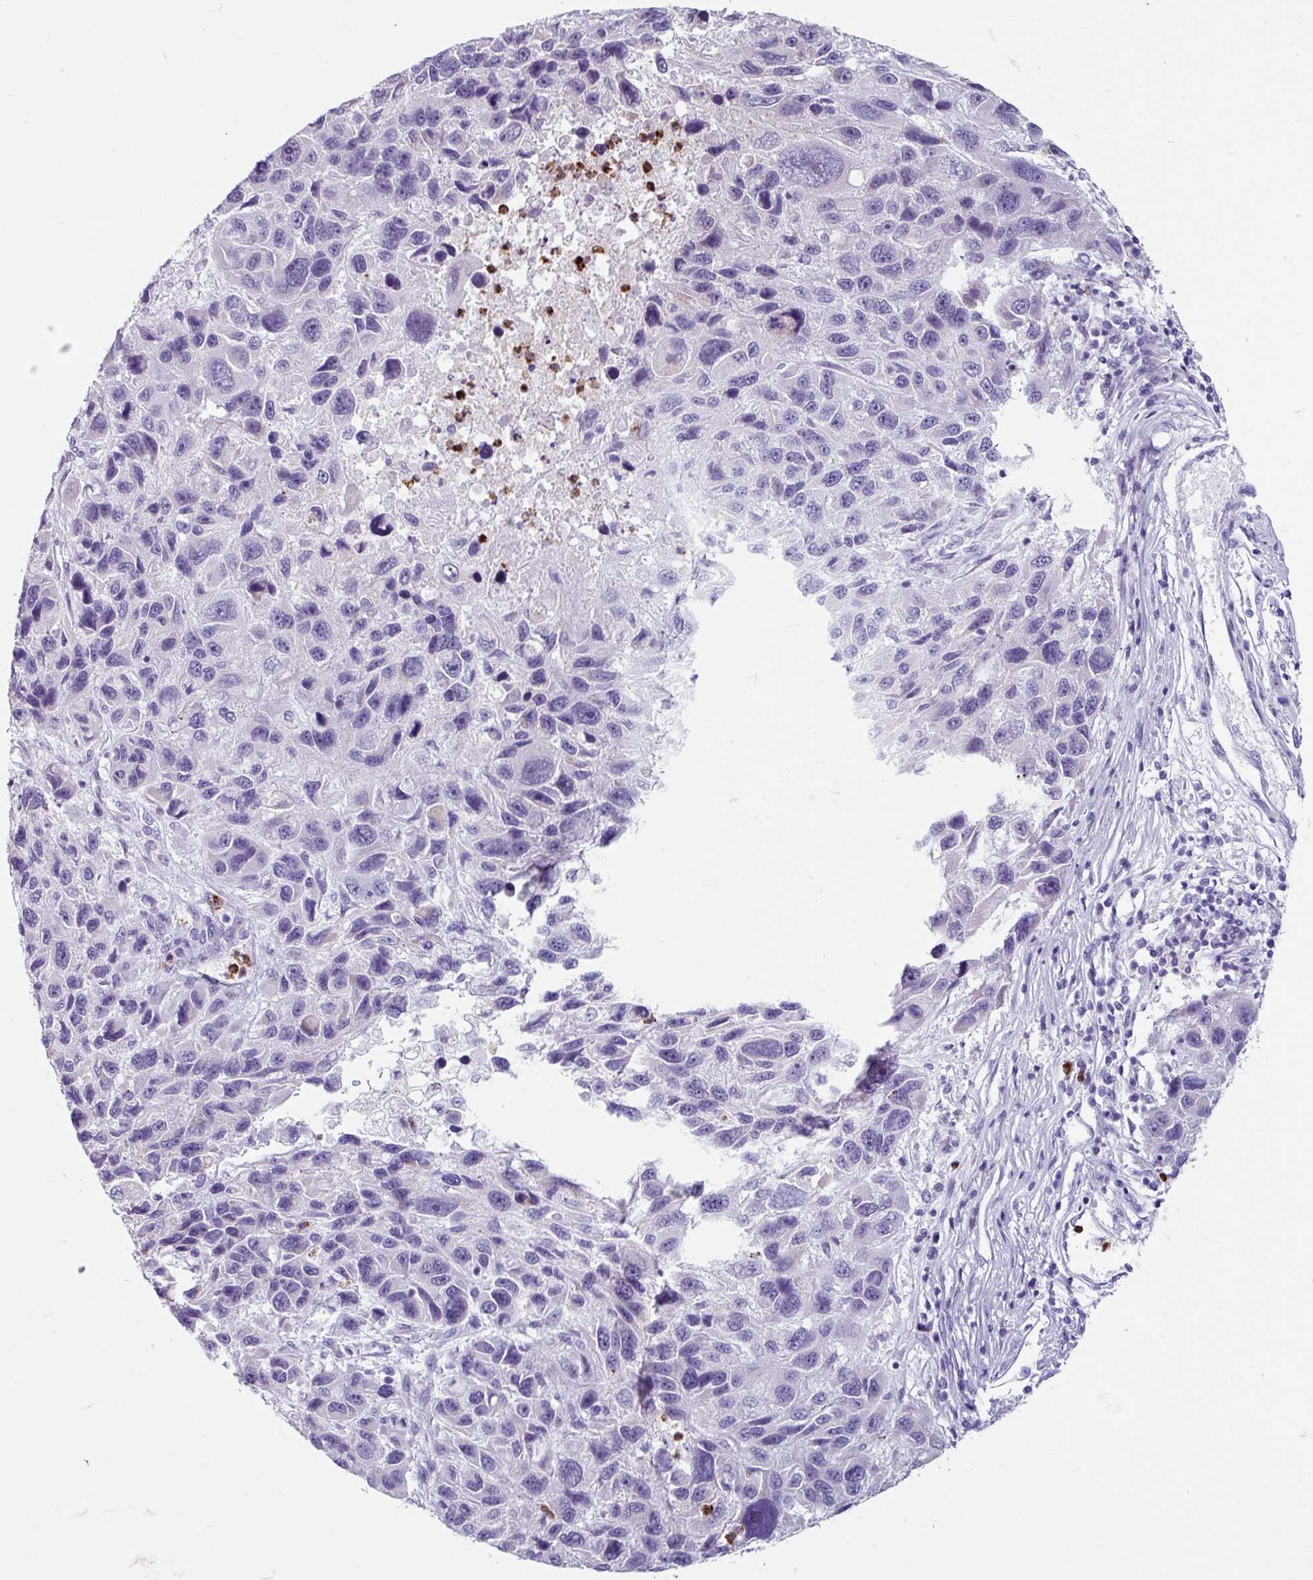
{"staining": {"intensity": "negative", "quantity": "none", "location": "none"}, "tissue": "melanoma", "cell_type": "Tumor cells", "image_type": "cancer", "snomed": [{"axis": "morphology", "description": "Malignant melanoma, NOS"}, {"axis": "topography", "description": "Skin"}], "caption": "An IHC histopathology image of malignant melanoma is shown. There is no staining in tumor cells of malignant melanoma.", "gene": "ANKRD1", "patient": {"sex": "male", "age": 53}}